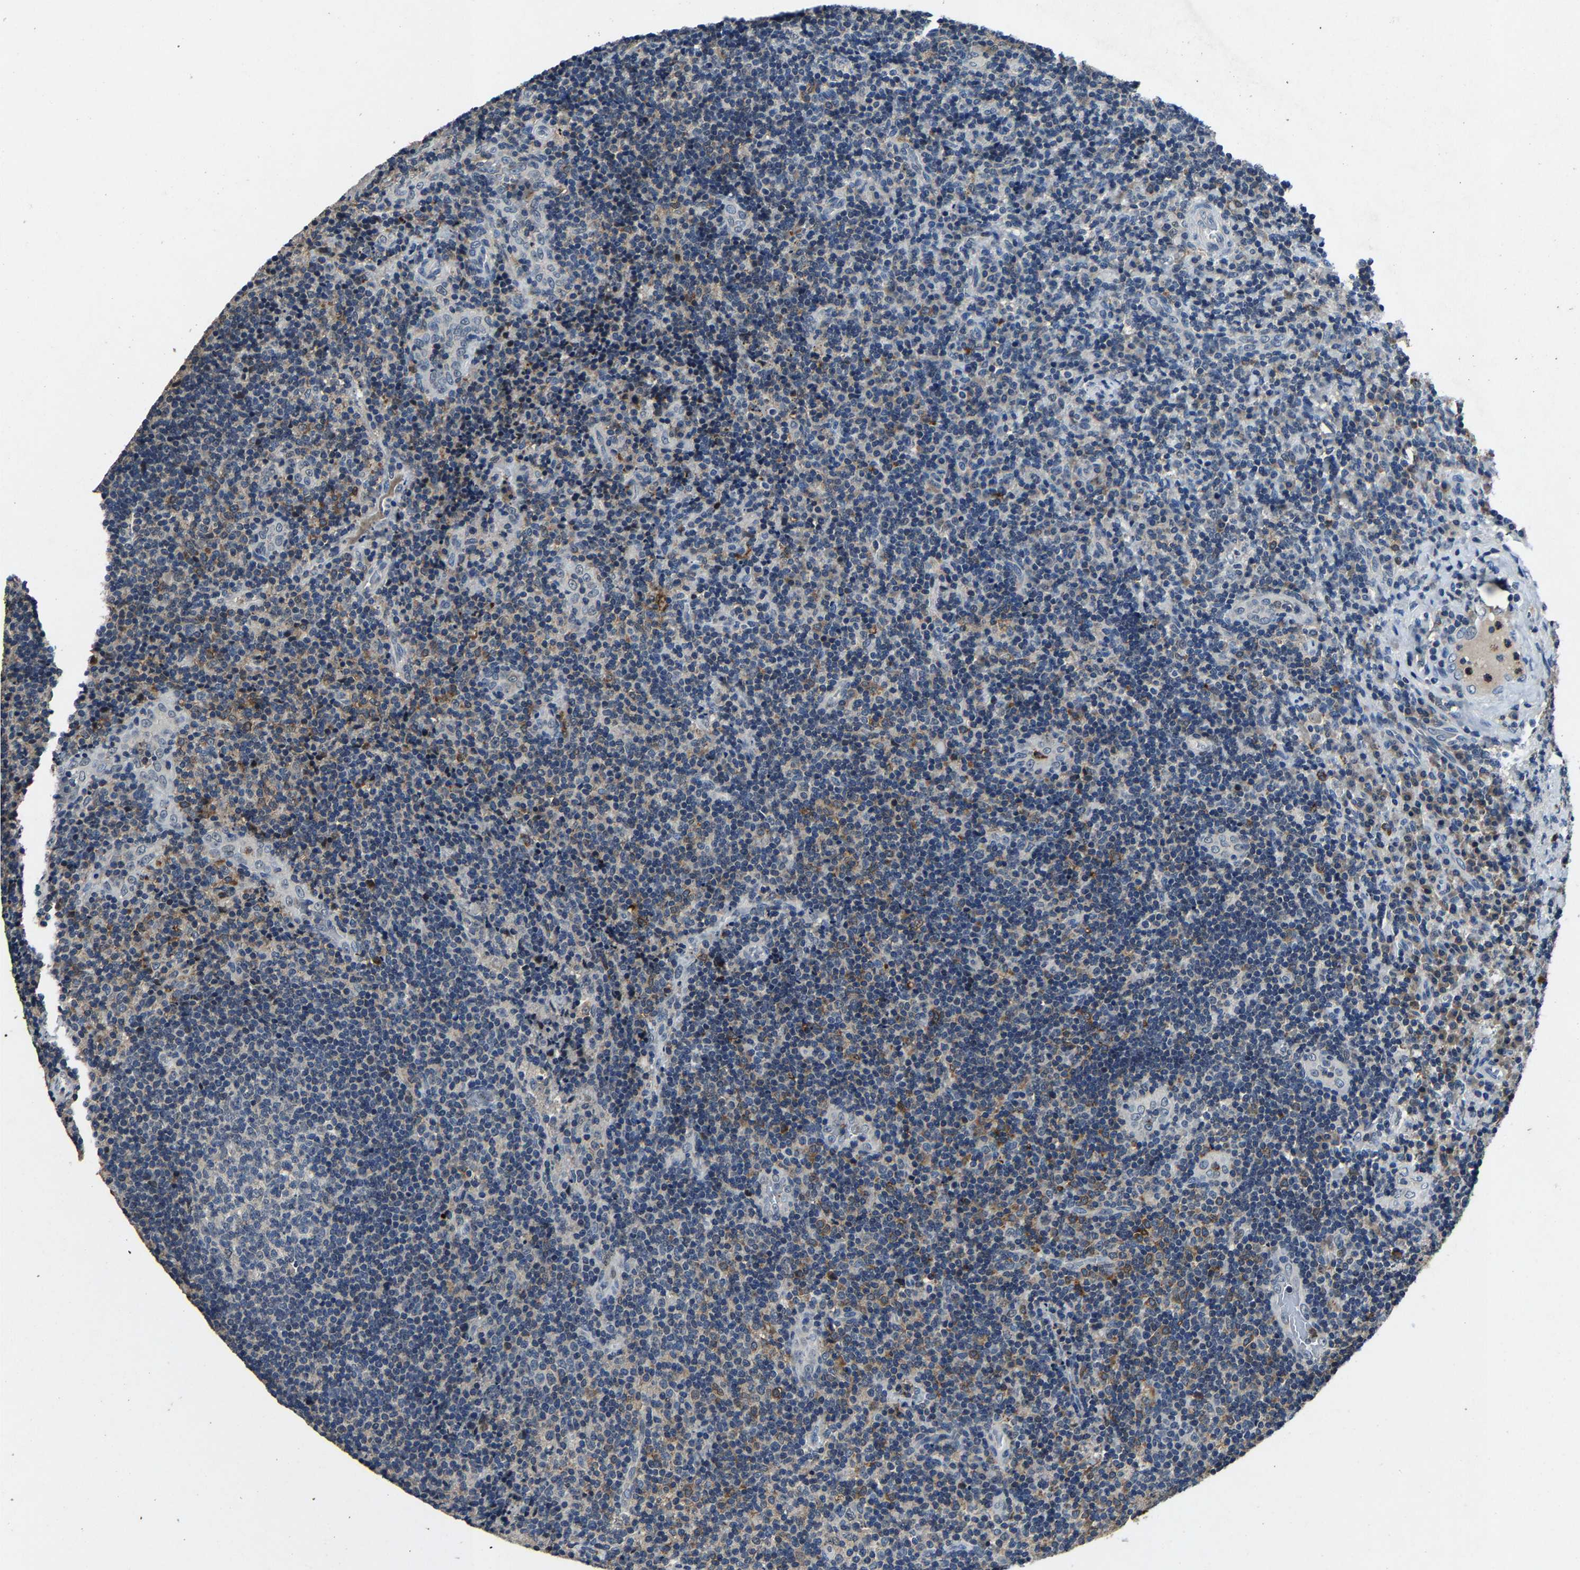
{"staining": {"intensity": "moderate", "quantity": "<25%", "location": "cytoplasmic/membranous"}, "tissue": "lymphoma", "cell_type": "Tumor cells", "image_type": "cancer", "snomed": [{"axis": "morphology", "description": "Malignant lymphoma, non-Hodgkin's type, High grade"}, {"axis": "topography", "description": "Tonsil"}], "caption": "Human high-grade malignant lymphoma, non-Hodgkin's type stained with a protein marker demonstrates moderate staining in tumor cells.", "gene": "PCNX2", "patient": {"sex": "female", "age": 36}}